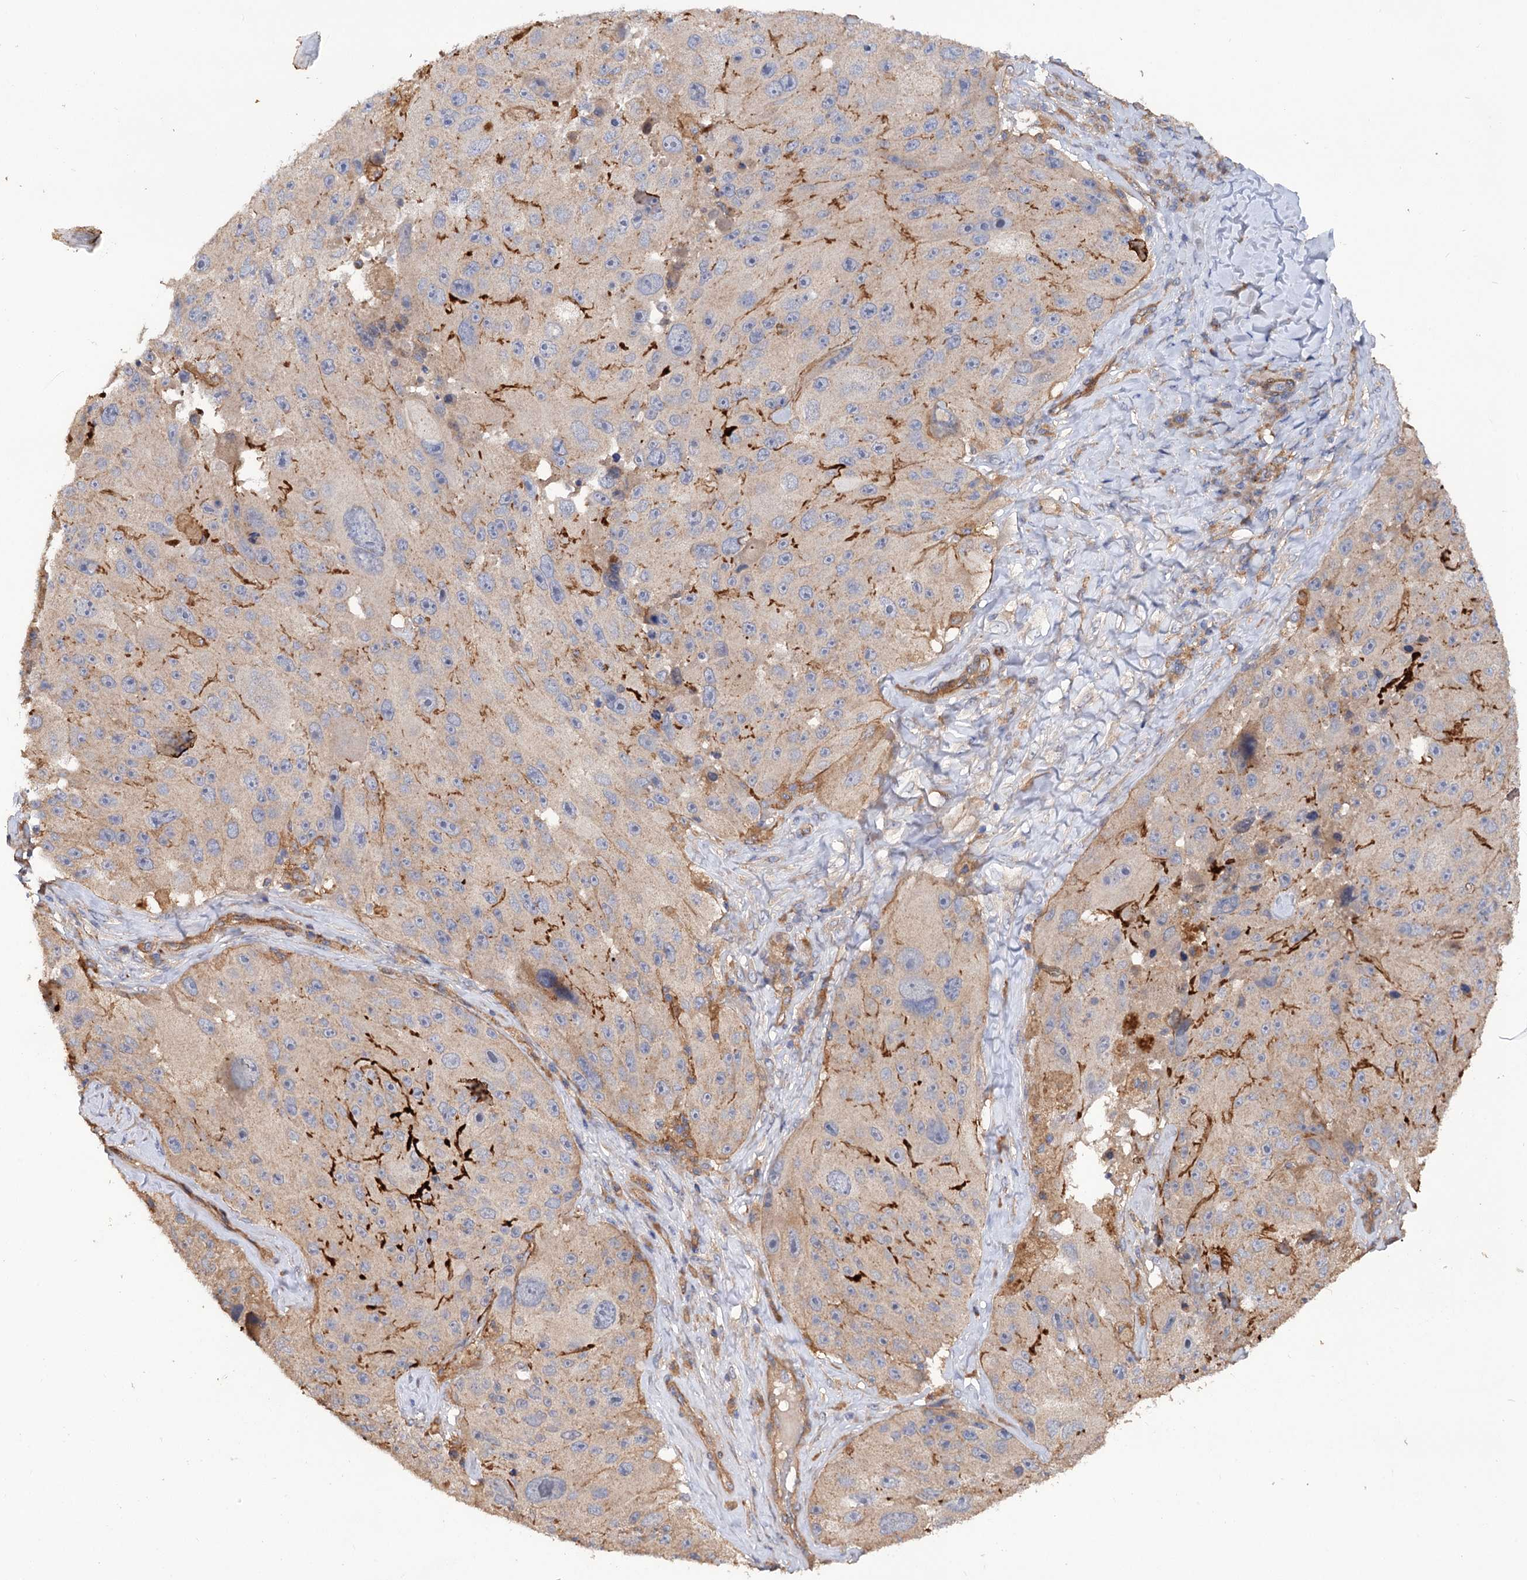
{"staining": {"intensity": "negative", "quantity": "none", "location": "none"}, "tissue": "melanoma", "cell_type": "Tumor cells", "image_type": "cancer", "snomed": [{"axis": "morphology", "description": "Malignant melanoma, Metastatic site"}, {"axis": "topography", "description": "Lymph node"}], "caption": "A high-resolution histopathology image shows immunohistochemistry (IHC) staining of malignant melanoma (metastatic site), which reveals no significant expression in tumor cells. The staining was performed using DAB (3,3'-diaminobenzidine) to visualize the protein expression in brown, while the nuclei were stained in blue with hematoxylin (Magnification: 20x).", "gene": "CSAD", "patient": {"sex": "male", "age": 62}}